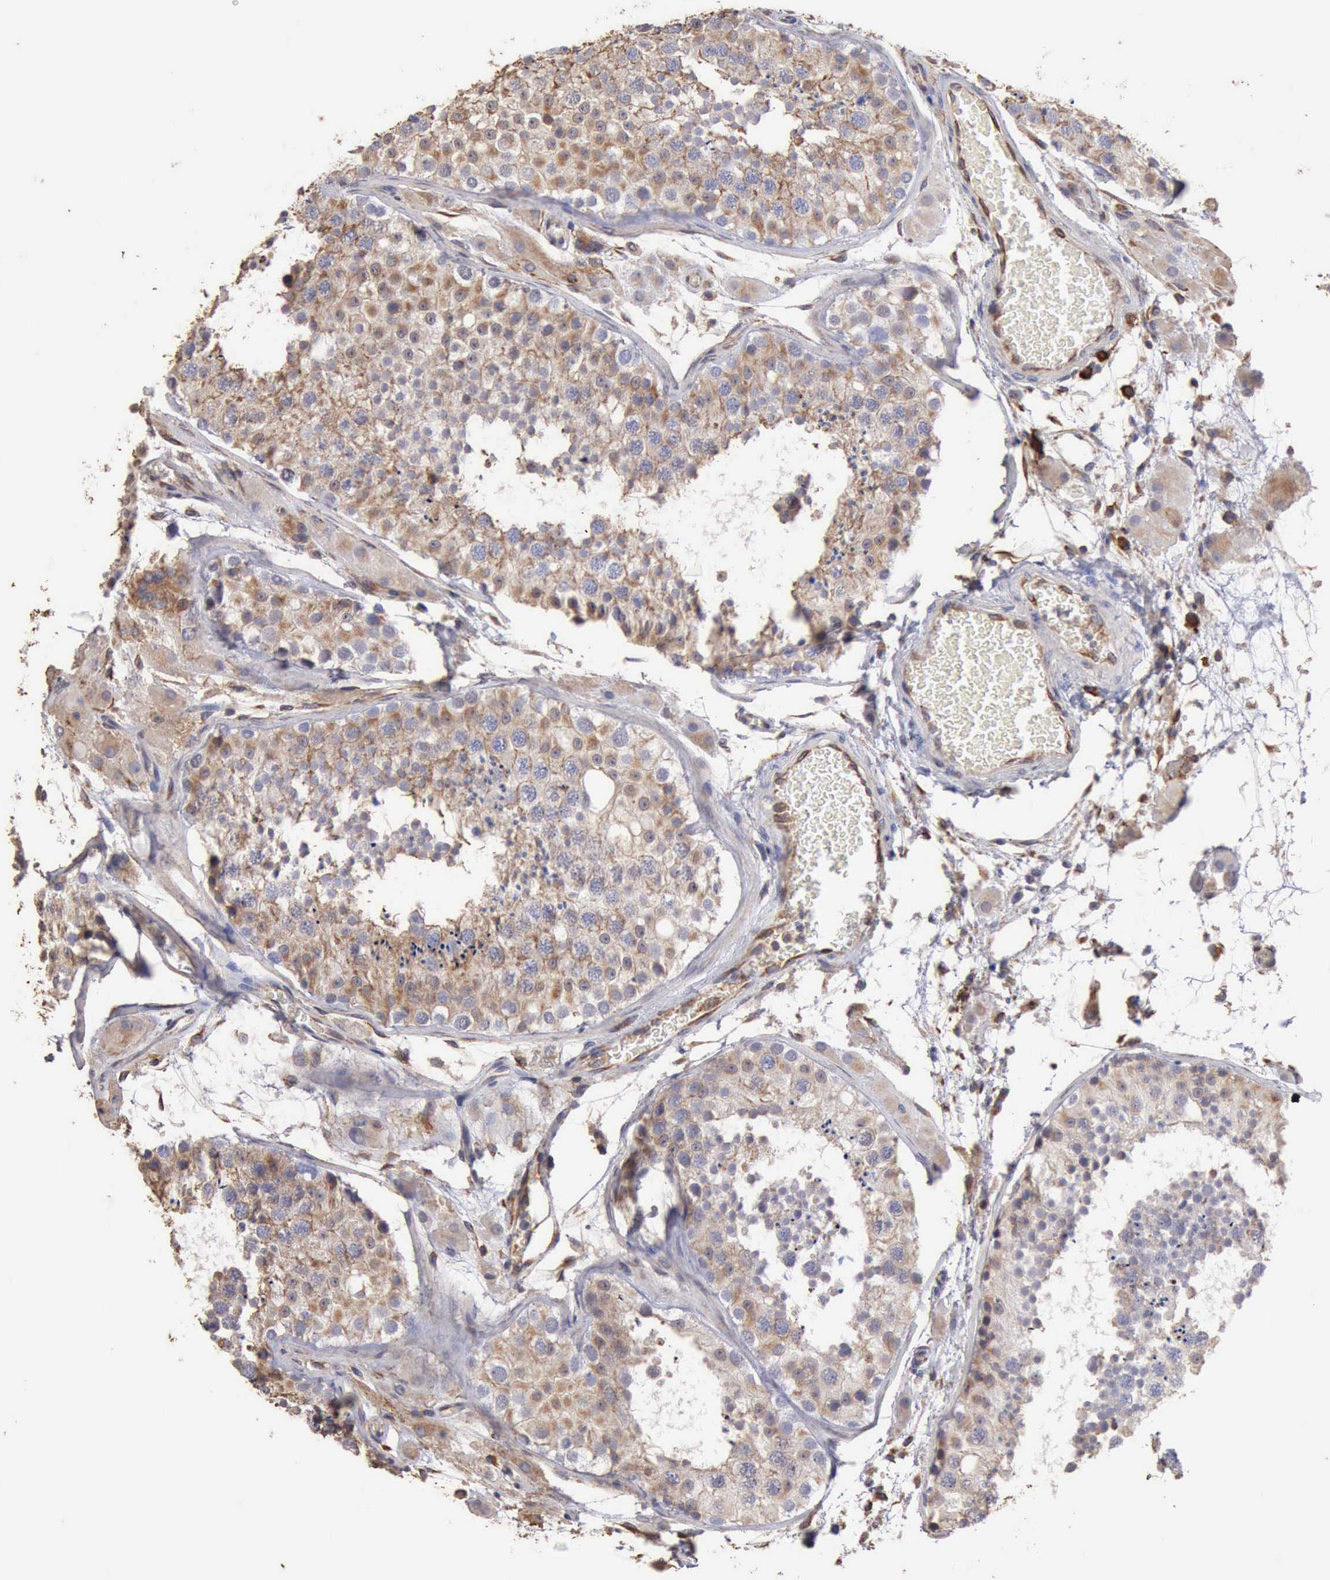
{"staining": {"intensity": "weak", "quantity": "25%-75%", "location": "cytoplasmic/membranous"}, "tissue": "testis", "cell_type": "Cells in seminiferous ducts", "image_type": "normal", "snomed": [{"axis": "morphology", "description": "Normal tissue, NOS"}, {"axis": "topography", "description": "Testis"}], "caption": "The immunohistochemical stain highlights weak cytoplasmic/membranous expression in cells in seminiferous ducts of normal testis.", "gene": "GPR101", "patient": {"sex": "male", "age": 26}}